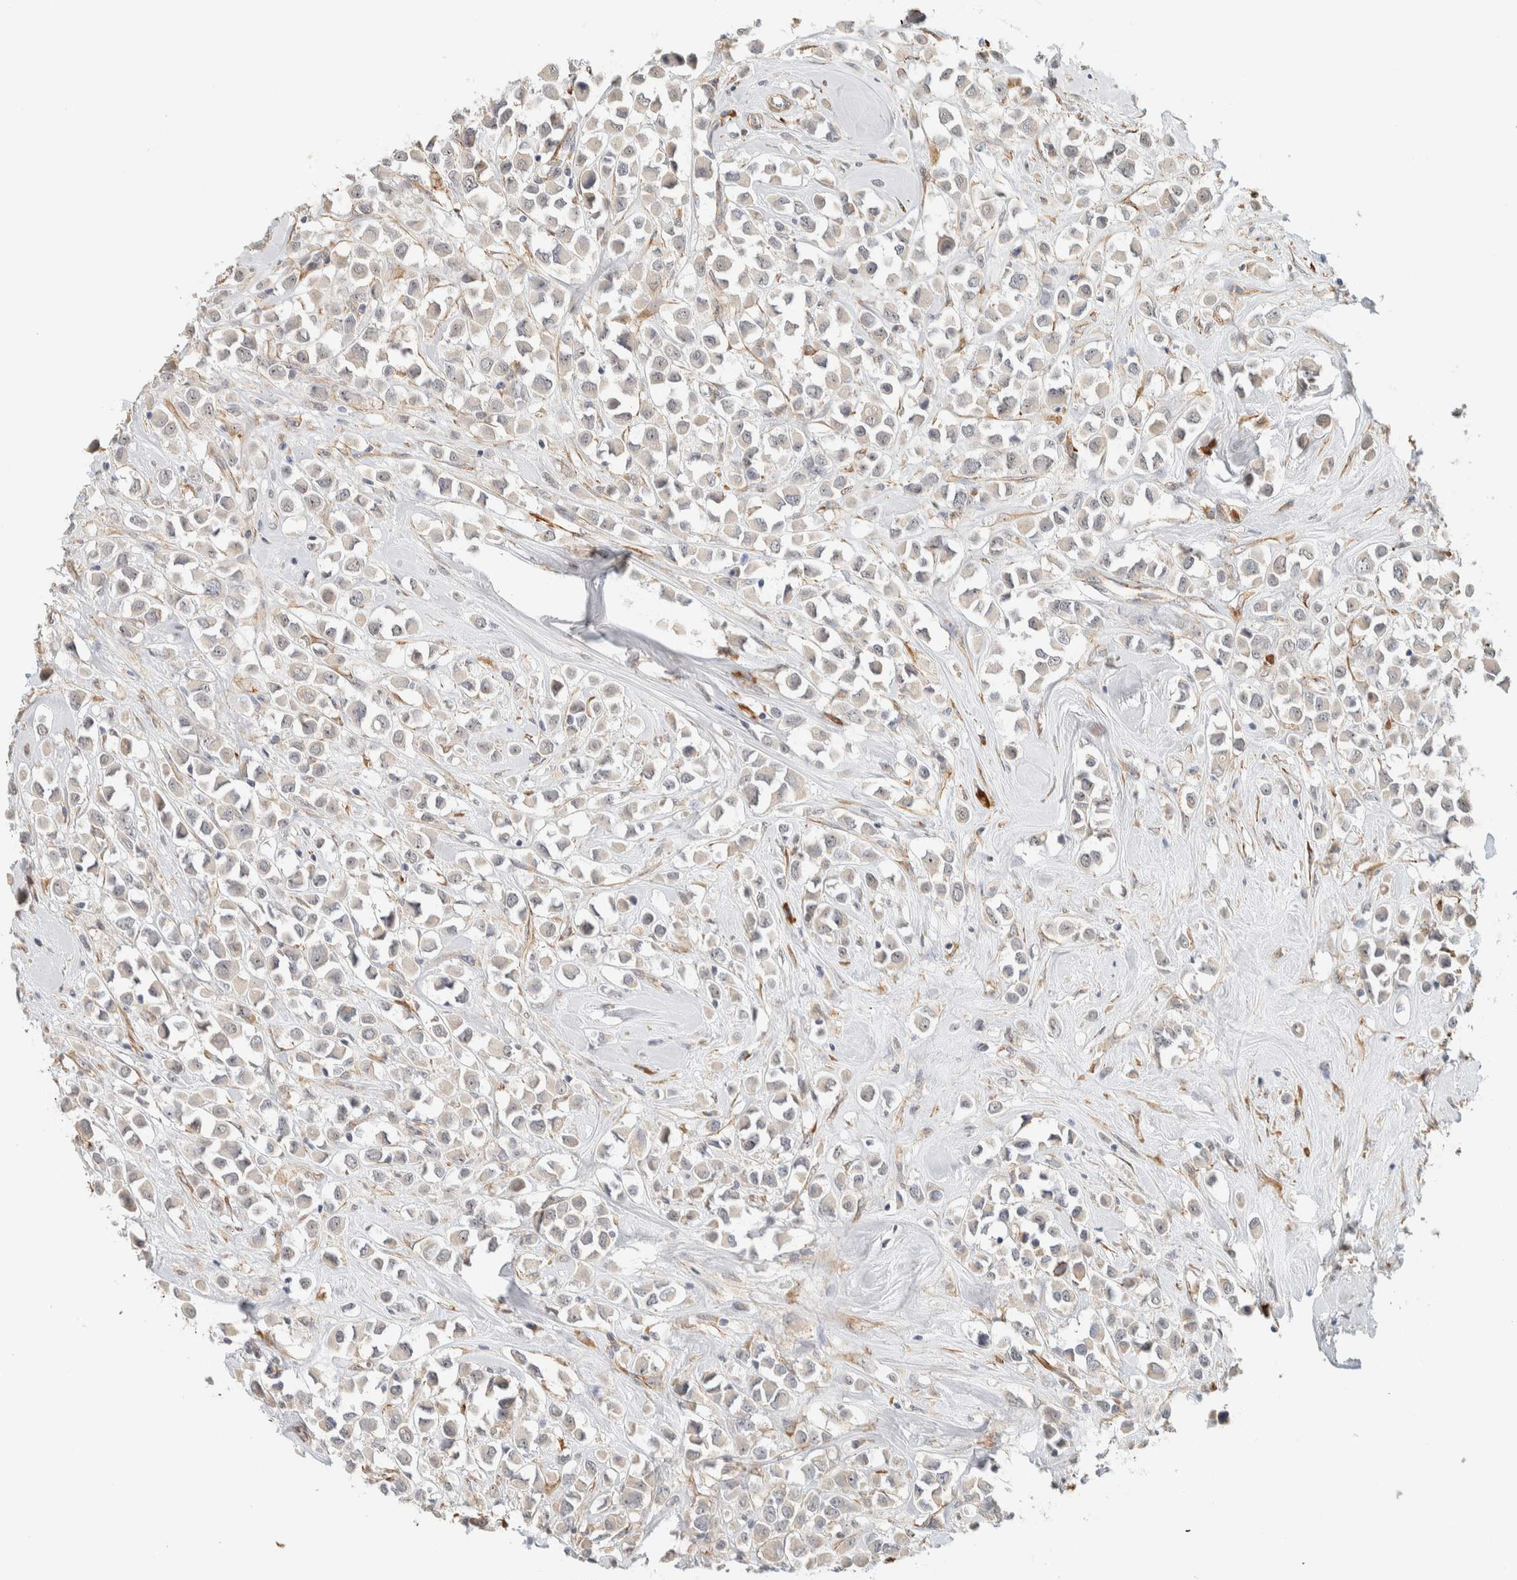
{"staining": {"intensity": "negative", "quantity": "none", "location": "none"}, "tissue": "breast cancer", "cell_type": "Tumor cells", "image_type": "cancer", "snomed": [{"axis": "morphology", "description": "Duct carcinoma"}, {"axis": "topography", "description": "Breast"}], "caption": "Human breast cancer stained for a protein using immunohistochemistry exhibits no staining in tumor cells.", "gene": "KLHL40", "patient": {"sex": "female", "age": 61}}